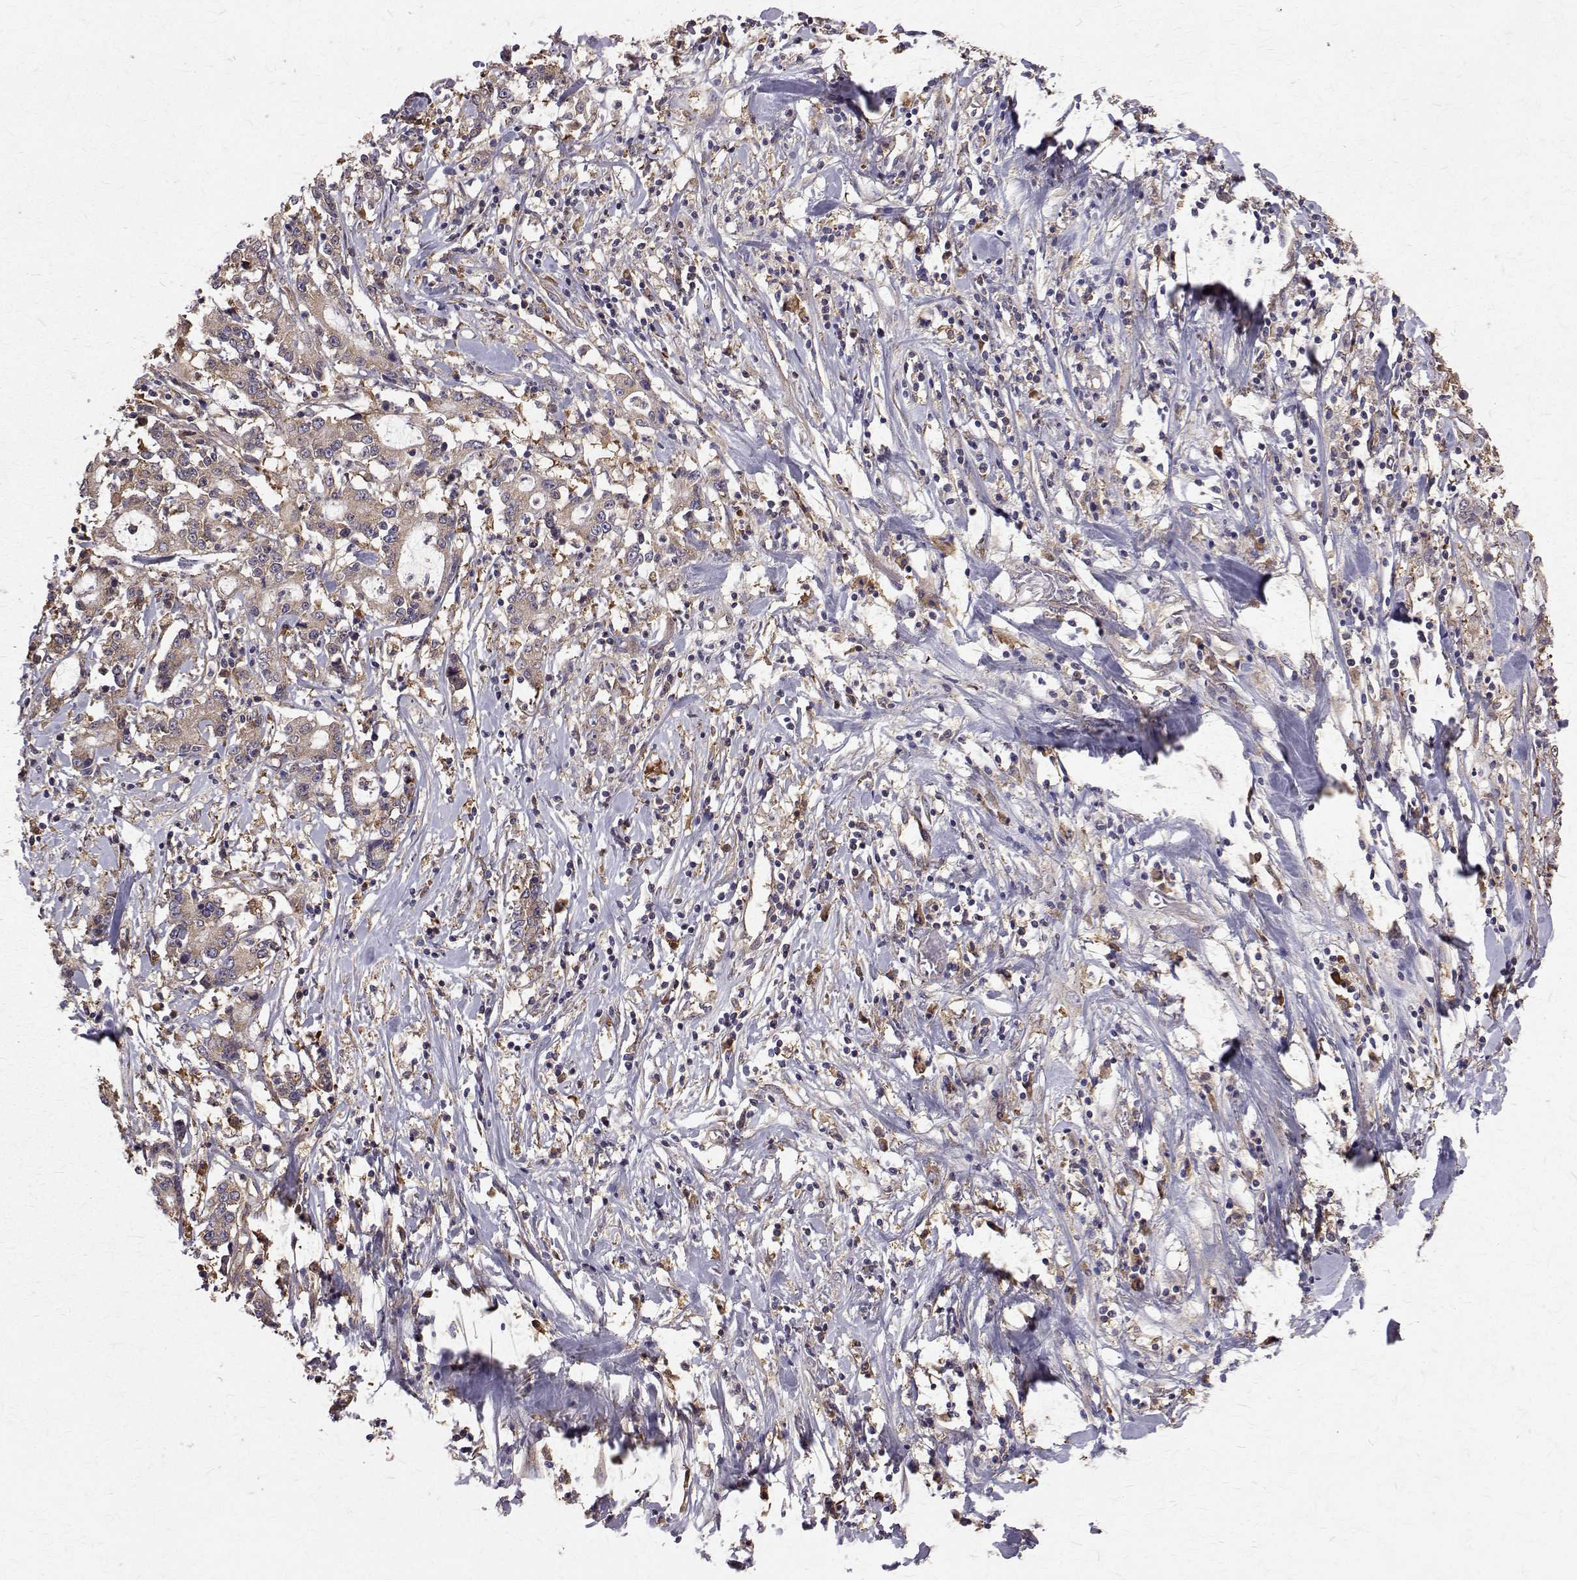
{"staining": {"intensity": "weak", "quantity": ">75%", "location": "cytoplasmic/membranous"}, "tissue": "stomach cancer", "cell_type": "Tumor cells", "image_type": "cancer", "snomed": [{"axis": "morphology", "description": "Adenocarcinoma, NOS"}, {"axis": "topography", "description": "Stomach, upper"}], "caption": "Protein staining displays weak cytoplasmic/membranous positivity in about >75% of tumor cells in stomach cancer (adenocarcinoma). Immunohistochemistry (ihc) stains the protein of interest in brown and the nuclei are stained blue.", "gene": "FARSB", "patient": {"sex": "male", "age": 68}}